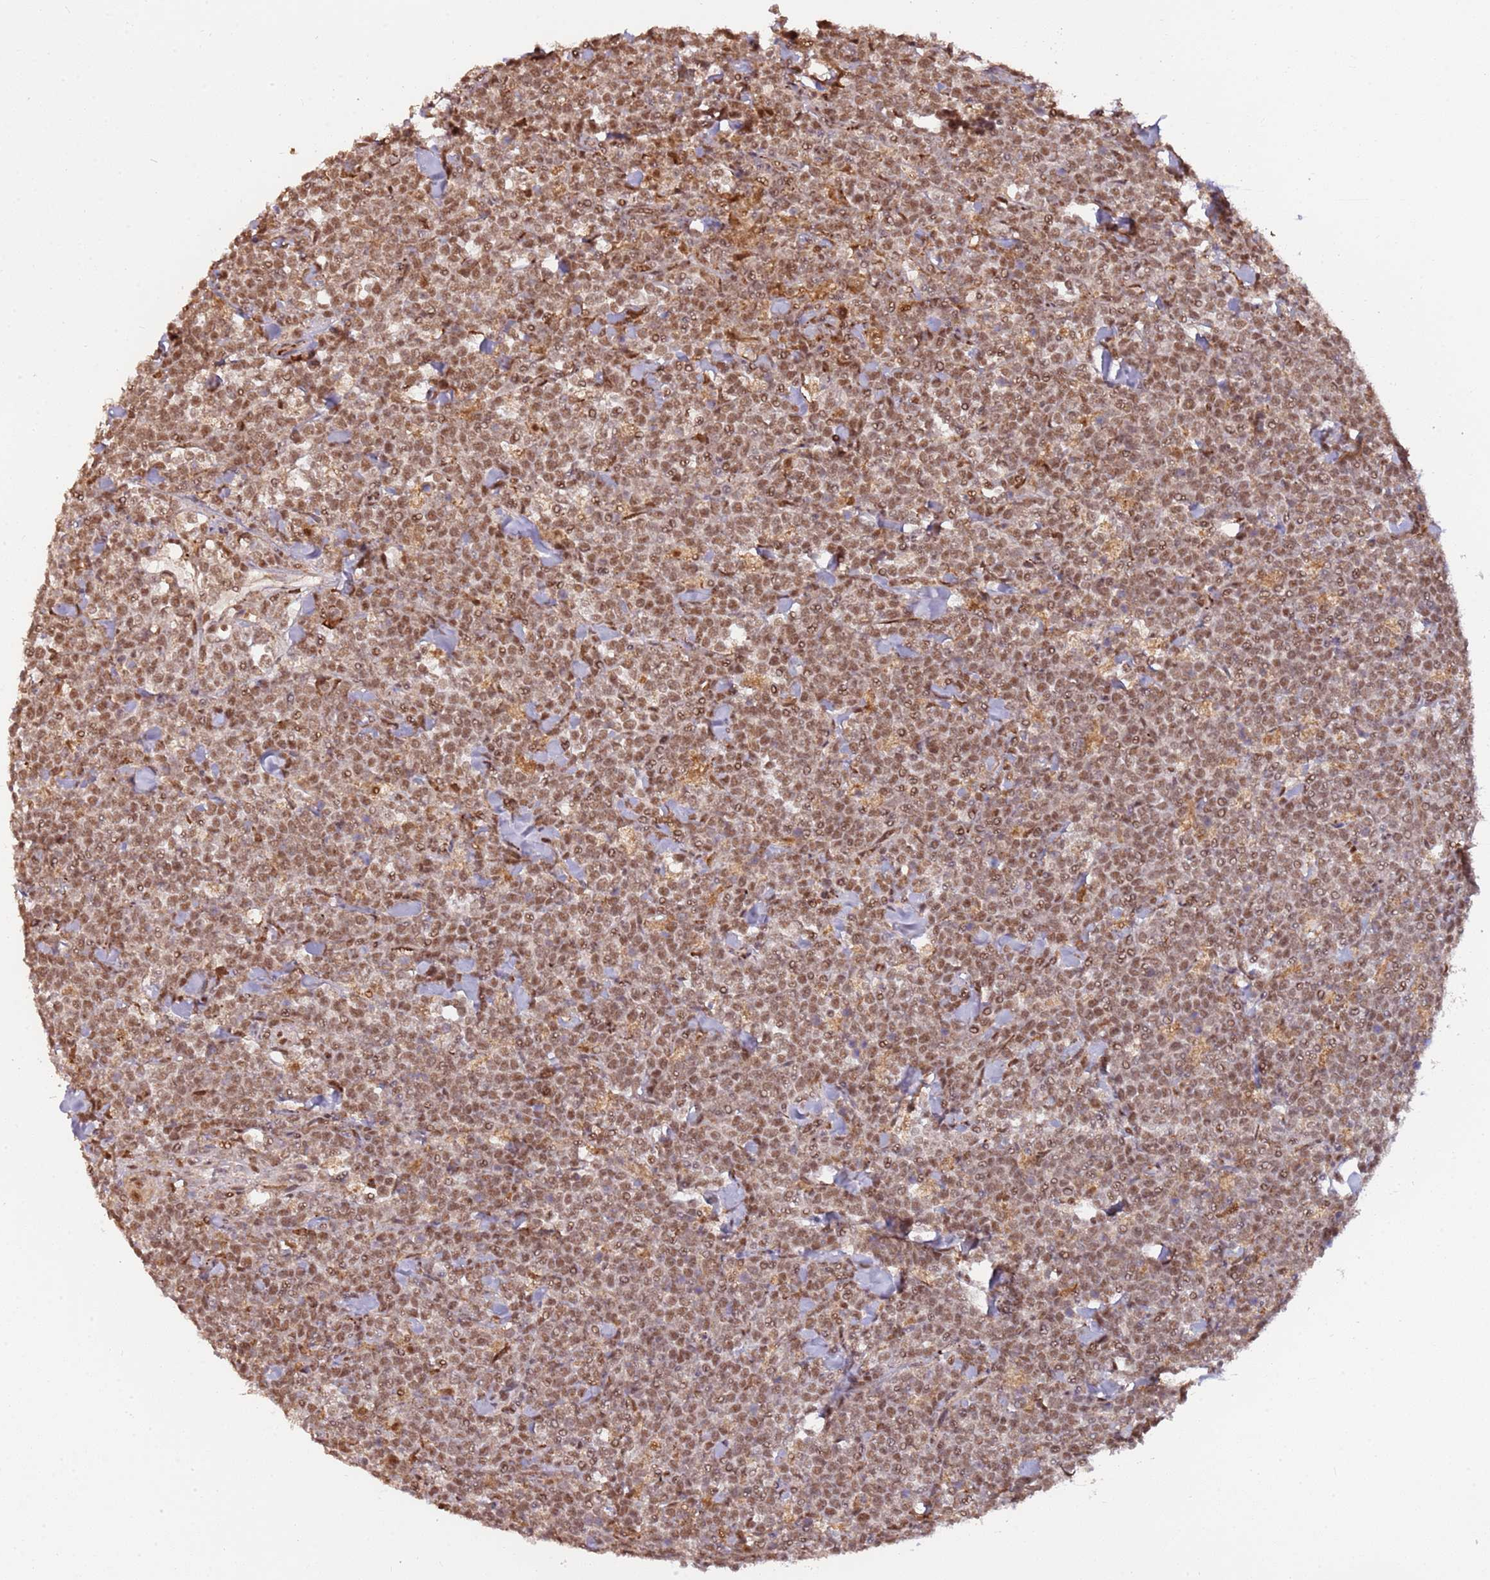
{"staining": {"intensity": "moderate", "quantity": ">75%", "location": "nuclear"}, "tissue": "lymphoma", "cell_type": "Tumor cells", "image_type": "cancer", "snomed": [{"axis": "morphology", "description": "Malignant lymphoma, non-Hodgkin's type, High grade"}, {"axis": "topography", "description": "Small intestine"}, {"axis": "topography", "description": "Colon"}], "caption": "A micrograph showing moderate nuclear staining in approximately >75% of tumor cells in high-grade malignant lymphoma, non-Hodgkin's type, as visualized by brown immunohistochemical staining.", "gene": "POLR3H", "patient": {"sex": "male", "age": 8}}